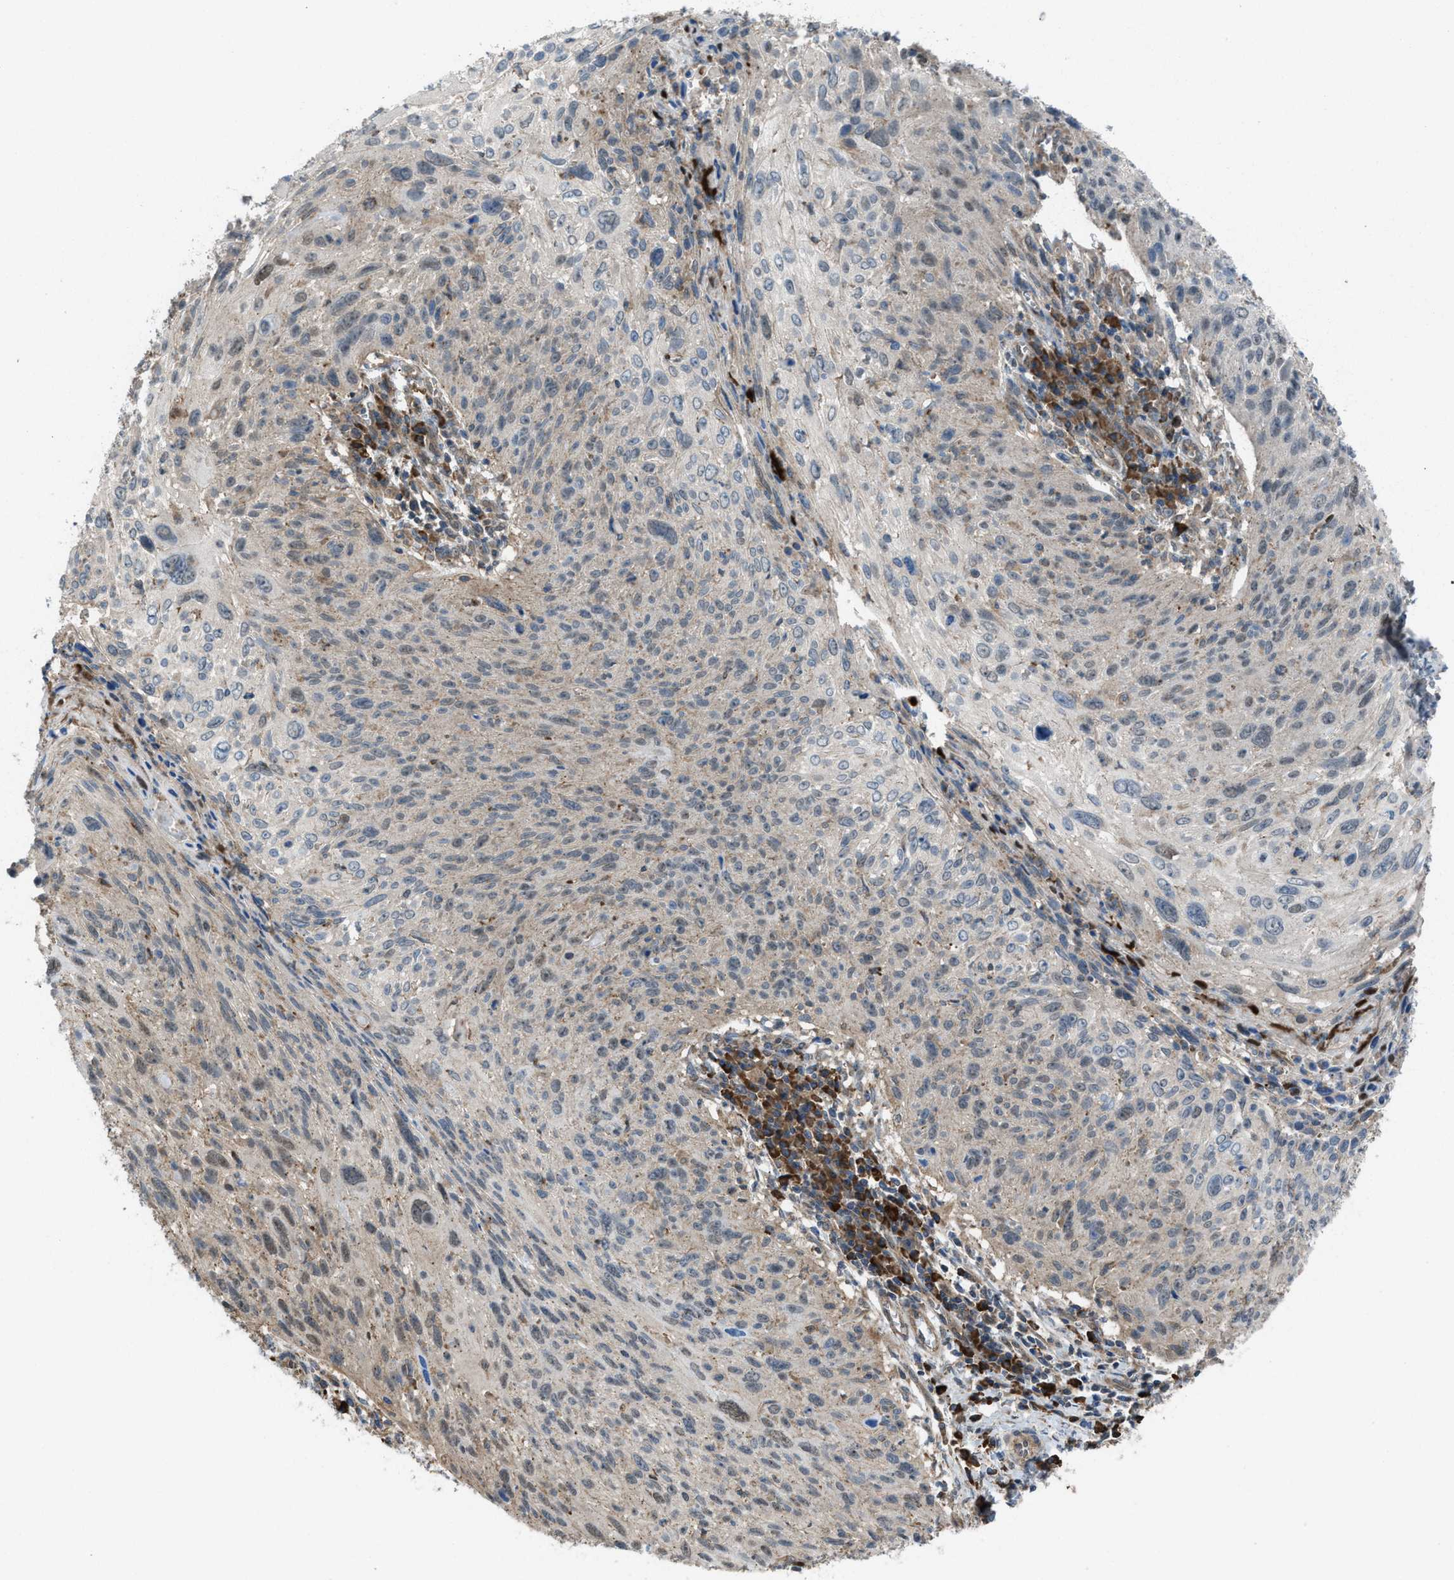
{"staining": {"intensity": "weak", "quantity": "25%-75%", "location": "cytoplasmic/membranous,nuclear"}, "tissue": "cervical cancer", "cell_type": "Tumor cells", "image_type": "cancer", "snomed": [{"axis": "morphology", "description": "Squamous cell carcinoma, NOS"}, {"axis": "topography", "description": "Cervix"}], "caption": "Immunohistochemical staining of human cervical cancer shows weak cytoplasmic/membranous and nuclear protein staining in about 25%-75% of tumor cells. (DAB = brown stain, brightfield microscopy at high magnification).", "gene": "PLAA", "patient": {"sex": "female", "age": 51}}